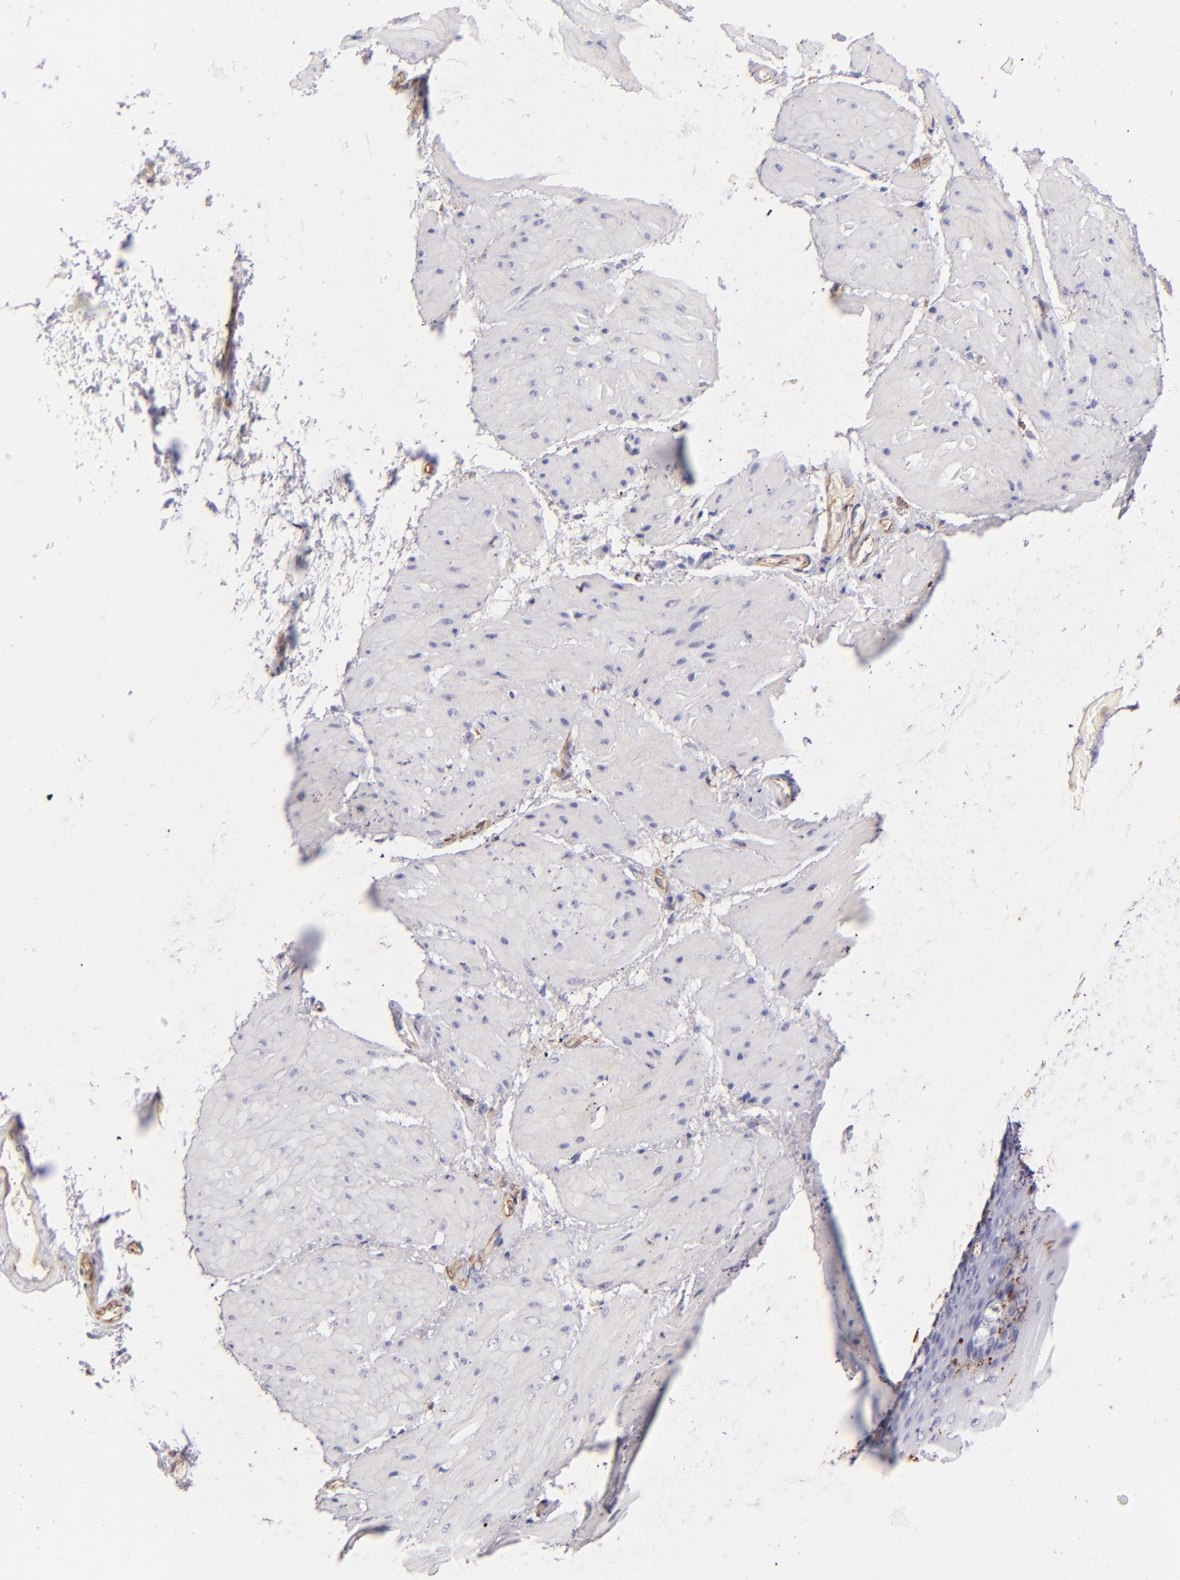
{"staining": {"intensity": "moderate", "quantity": "<25%", "location": "cytoplasmic/membranous"}, "tissue": "esophagus", "cell_type": "Squamous epithelial cells", "image_type": "normal", "snomed": [{"axis": "morphology", "description": "Normal tissue, NOS"}, {"axis": "topography", "description": "Esophagus"}], "caption": "Immunohistochemical staining of benign esophagus shows low levels of moderate cytoplasmic/membranous expression in about <25% of squamous epithelial cells.", "gene": "CD74", "patient": {"sex": "male", "age": 62}}